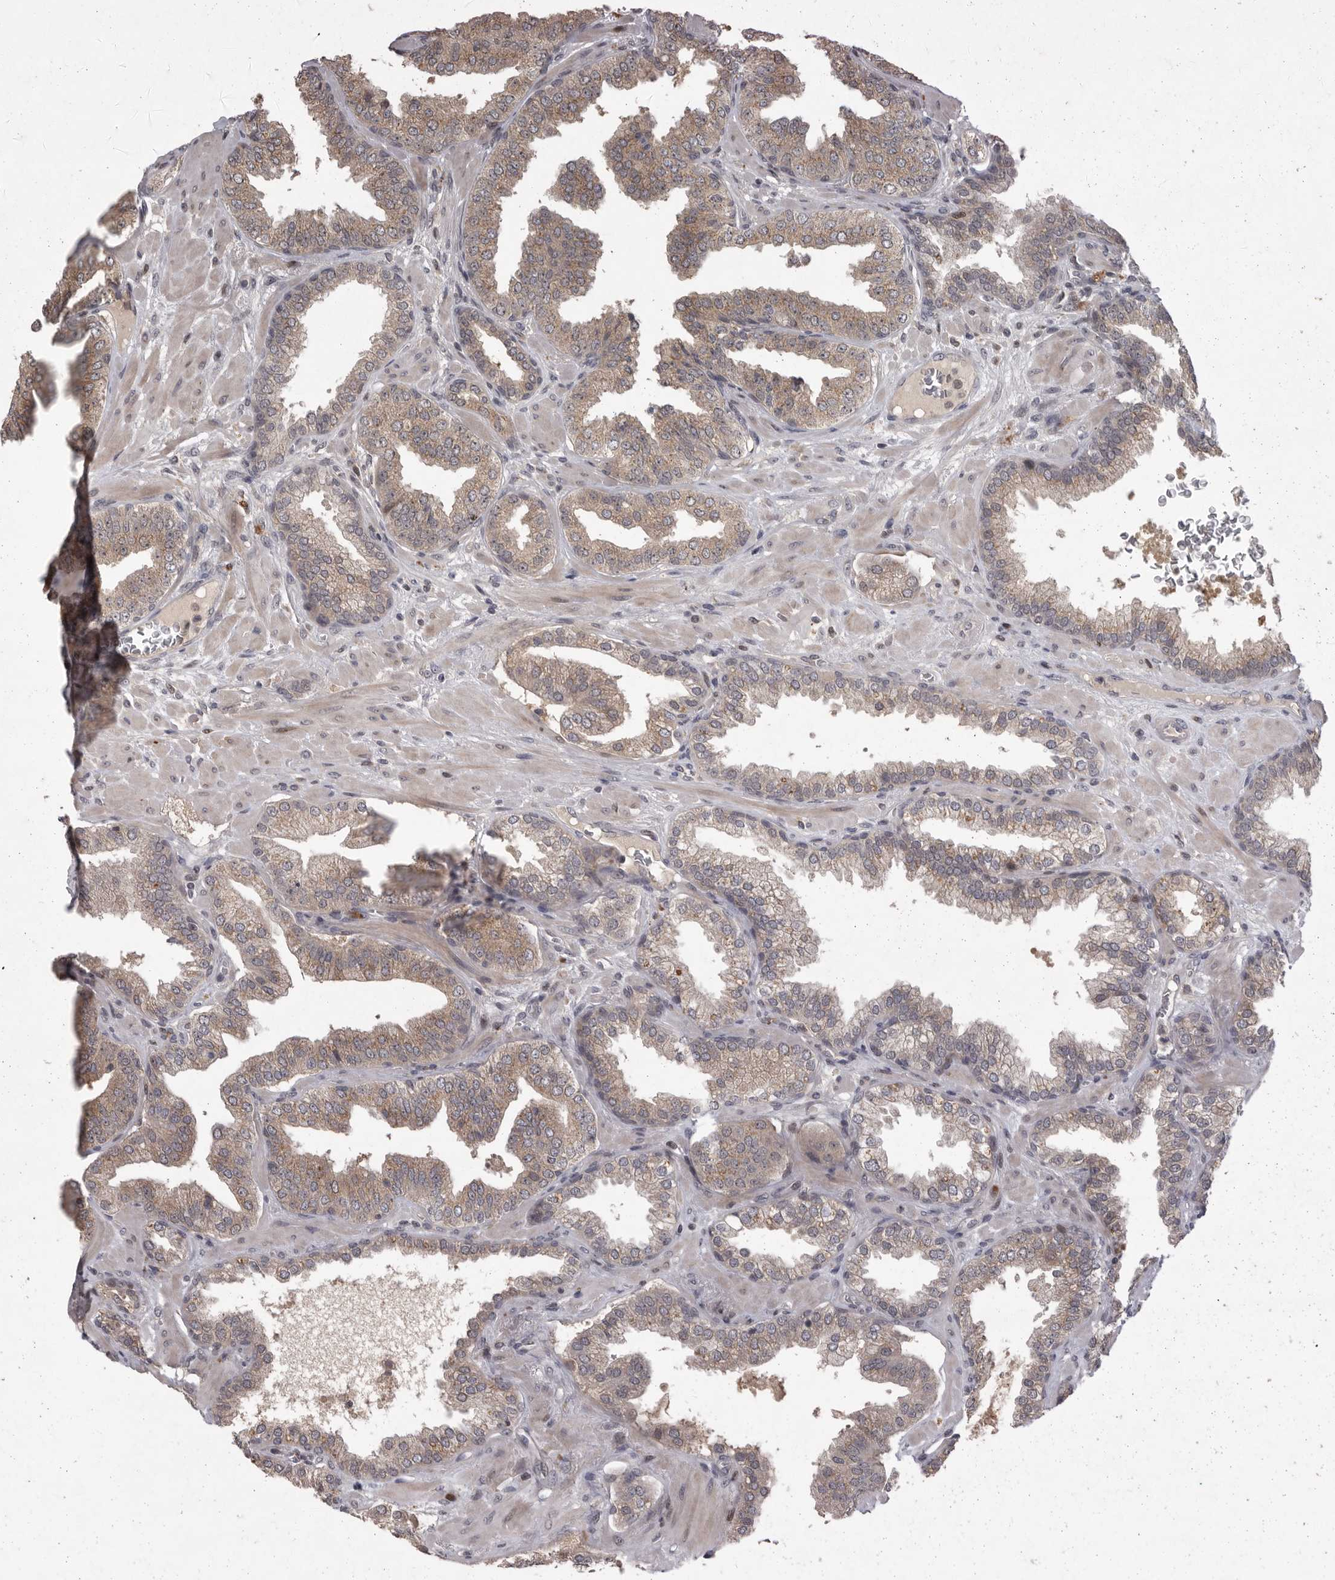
{"staining": {"intensity": "weak", "quantity": ">75%", "location": "cytoplasmic/membranous"}, "tissue": "prostate cancer", "cell_type": "Tumor cells", "image_type": "cancer", "snomed": [{"axis": "morphology", "description": "Adenocarcinoma, Low grade"}, {"axis": "topography", "description": "Prostate"}], "caption": "The micrograph reveals a brown stain indicating the presence of a protein in the cytoplasmic/membranous of tumor cells in low-grade adenocarcinoma (prostate). (Brightfield microscopy of DAB IHC at high magnification).", "gene": "MAN2A1", "patient": {"sex": "male", "age": 62}}